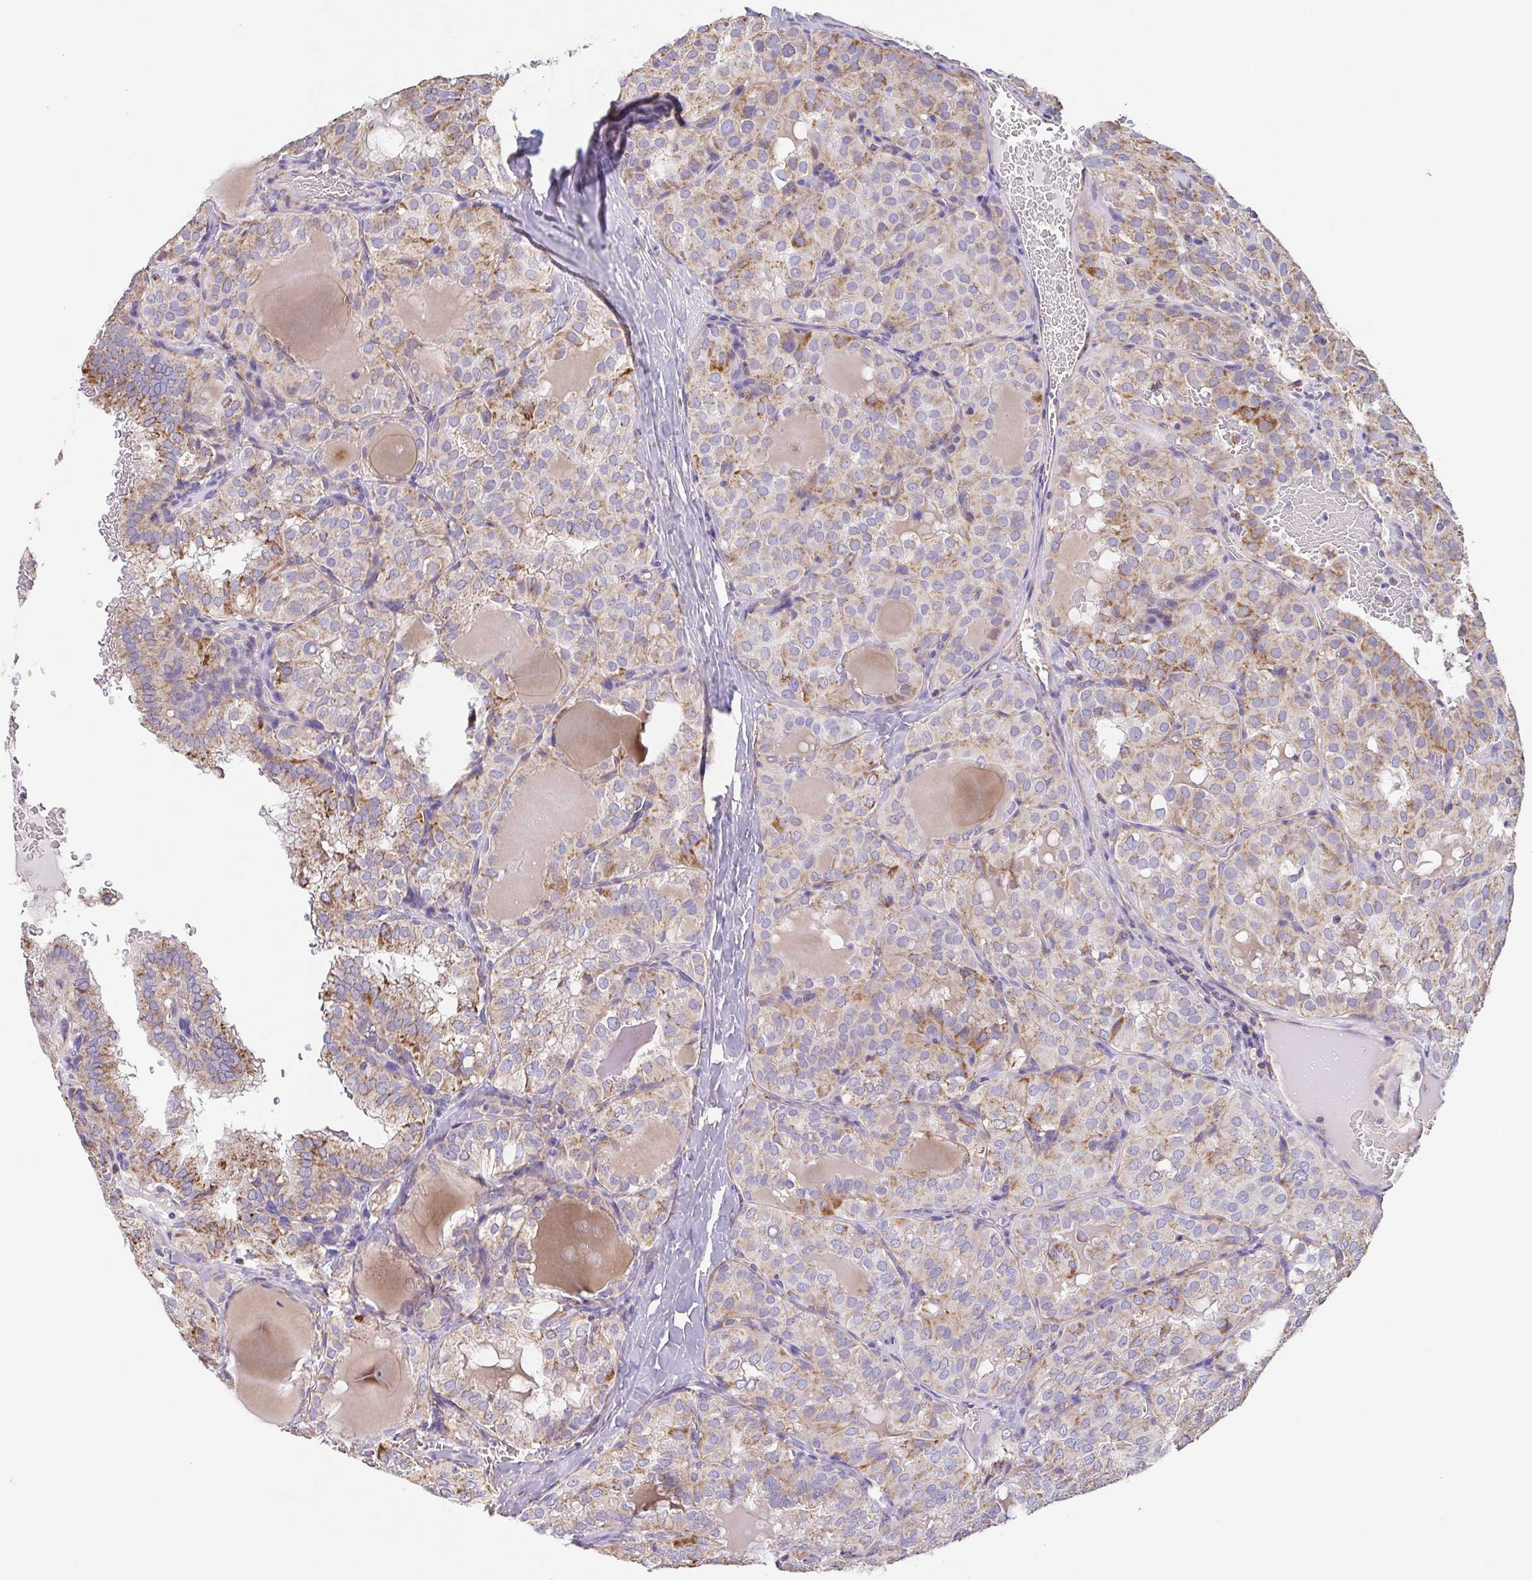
{"staining": {"intensity": "moderate", "quantity": "25%-75%", "location": "cytoplasmic/membranous"}, "tissue": "thyroid cancer", "cell_type": "Tumor cells", "image_type": "cancer", "snomed": [{"axis": "morphology", "description": "Papillary adenocarcinoma, NOS"}, {"axis": "topography", "description": "Thyroid gland"}], "caption": "Moderate cytoplasmic/membranous positivity is identified in approximately 25%-75% of tumor cells in papillary adenocarcinoma (thyroid).", "gene": "GINM1", "patient": {"sex": "male", "age": 20}}